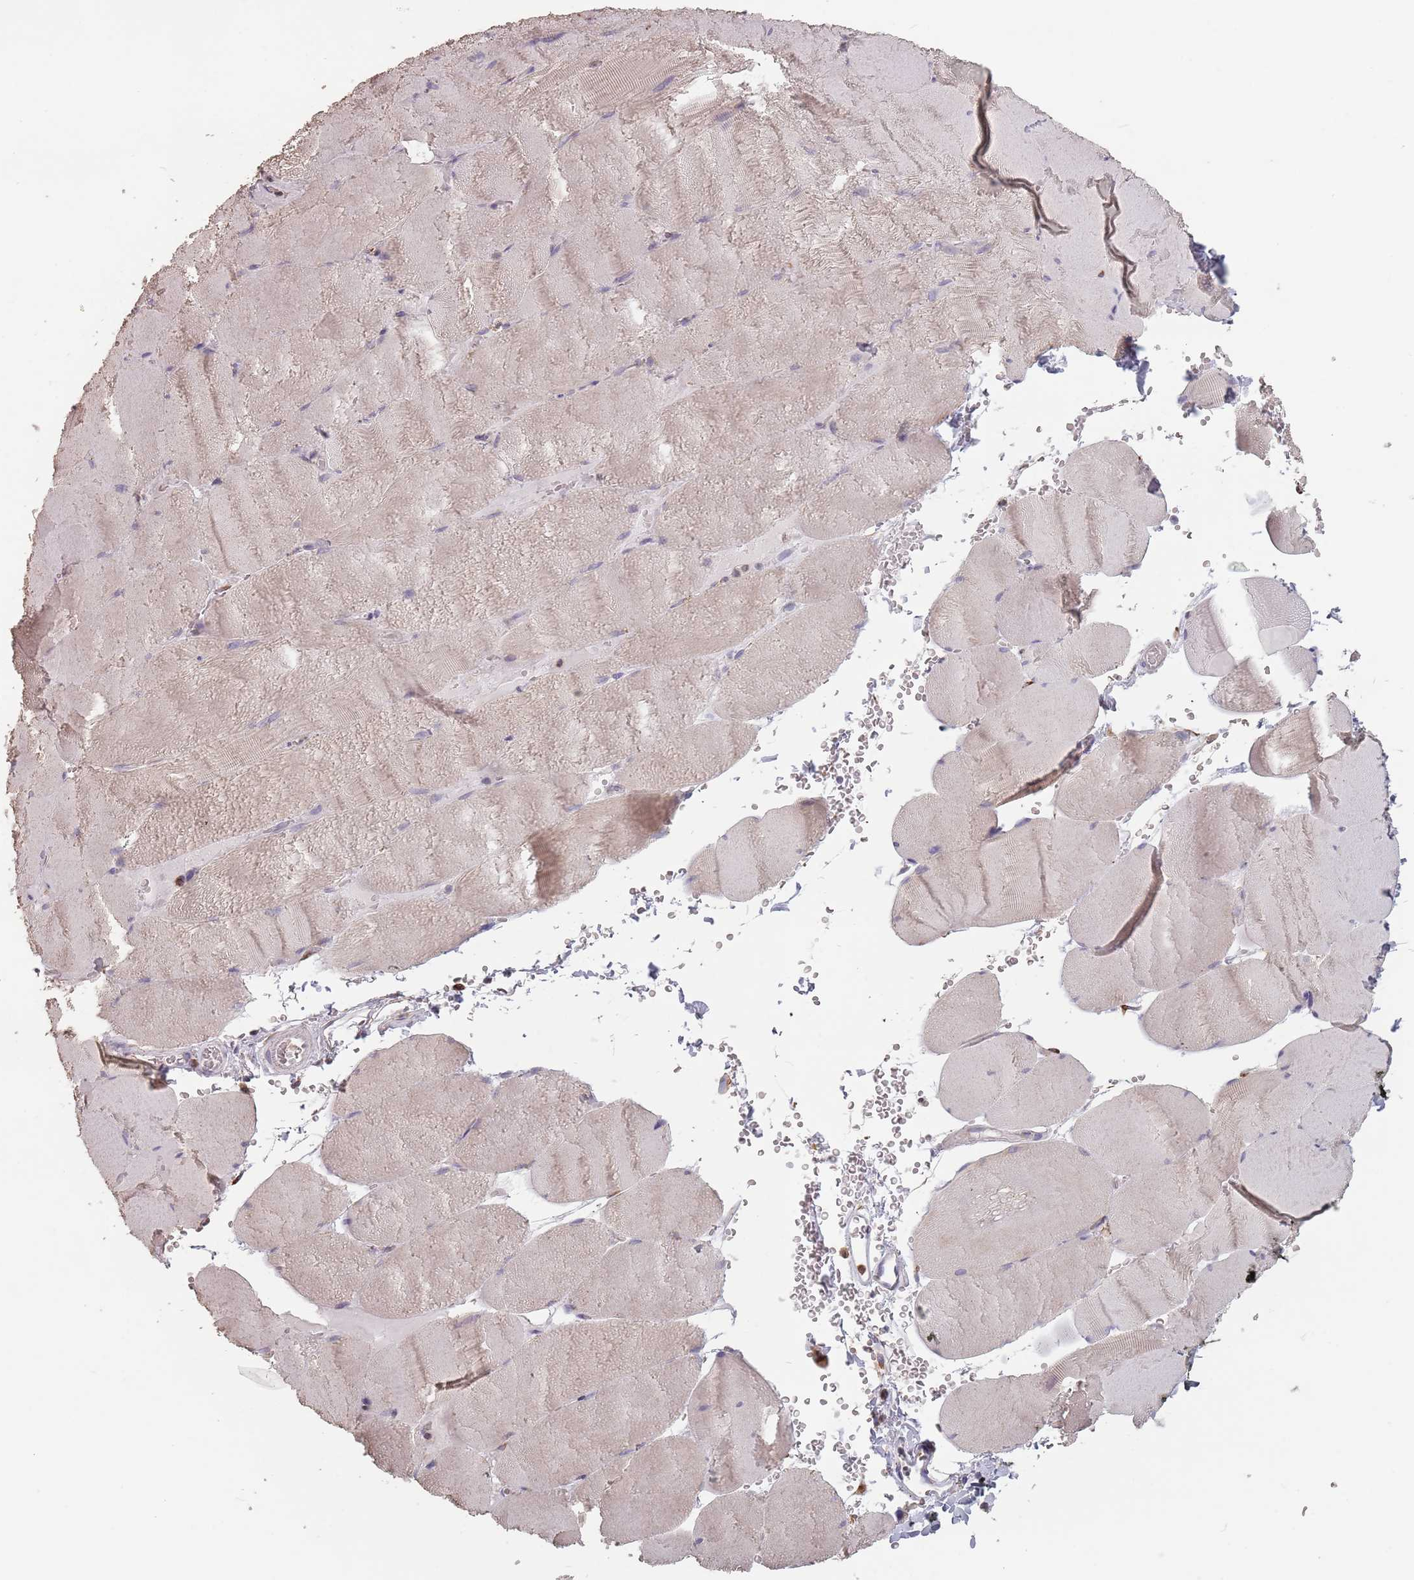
{"staining": {"intensity": "weak", "quantity": "<25%", "location": "cytoplasmic/membranous"}, "tissue": "skeletal muscle", "cell_type": "Myocytes", "image_type": "normal", "snomed": [{"axis": "morphology", "description": "Normal tissue, NOS"}, {"axis": "topography", "description": "Skeletal muscle"}, {"axis": "topography", "description": "Head-Neck"}], "caption": "High power microscopy micrograph of an immunohistochemistry (IHC) micrograph of unremarkable skeletal muscle, revealing no significant staining in myocytes. (Brightfield microscopy of DAB immunohistochemistry (IHC) at high magnification).", "gene": "RPS9", "patient": {"sex": "male", "age": 66}}